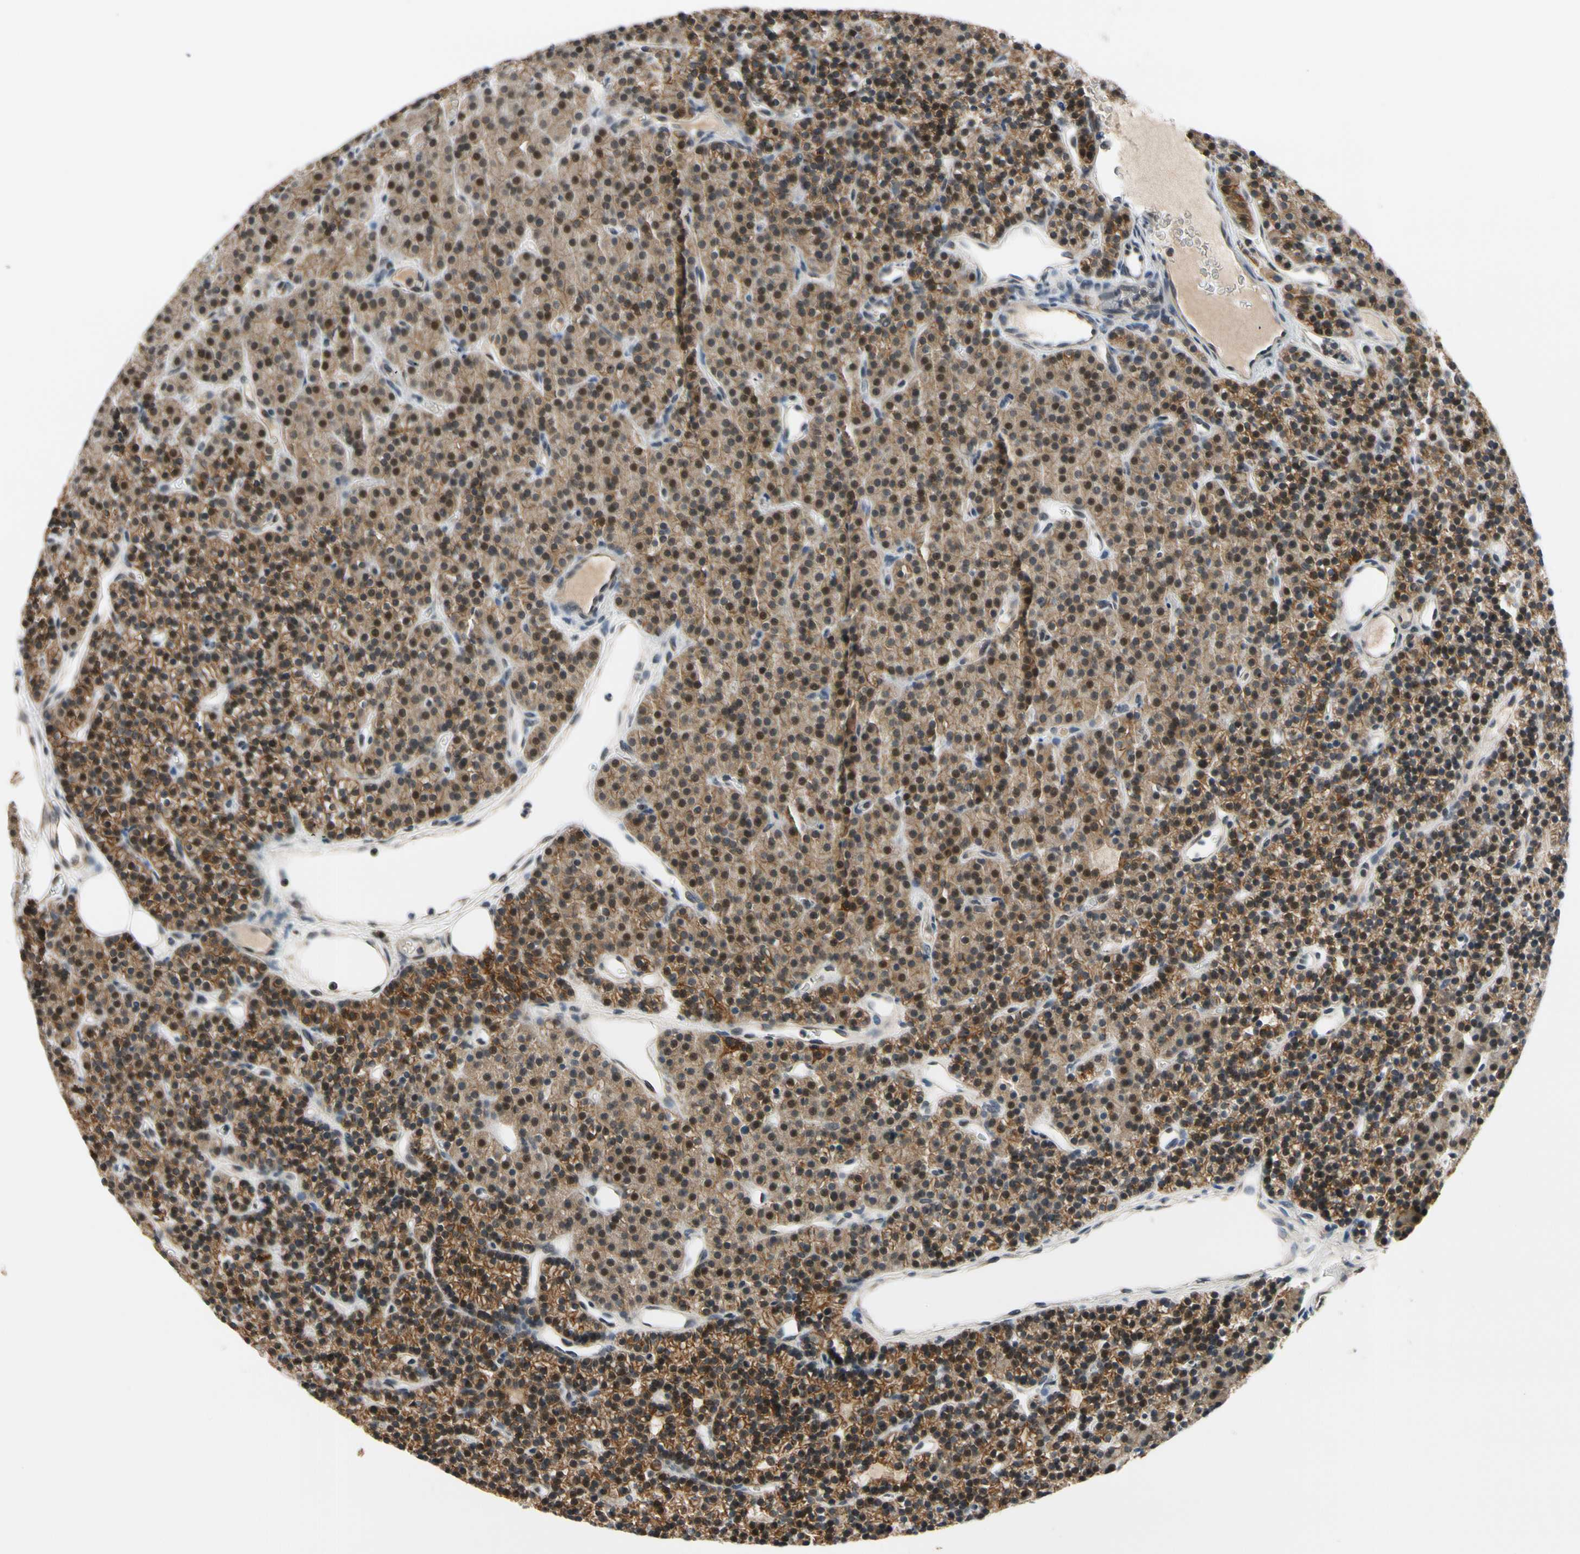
{"staining": {"intensity": "strong", "quantity": ">75%", "location": "cytoplasmic/membranous,nuclear"}, "tissue": "parathyroid gland", "cell_type": "Glandular cells", "image_type": "normal", "snomed": [{"axis": "morphology", "description": "Normal tissue, NOS"}, {"axis": "morphology", "description": "Hyperplasia, NOS"}, {"axis": "topography", "description": "Parathyroid gland"}], "caption": "Protein expression by immunohistochemistry (IHC) displays strong cytoplasmic/membranous,nuclear positivity in about >75% of glandular cells in benign parathyroid gland. The protein is stained brown, and the nuclei are stained in blue (DAB (3,3'-diaminobenzidine) IHC with brightfield microscopy, high magnification).", "gene": "TAF12", "patient": {"sex": "male", "age": 44}}